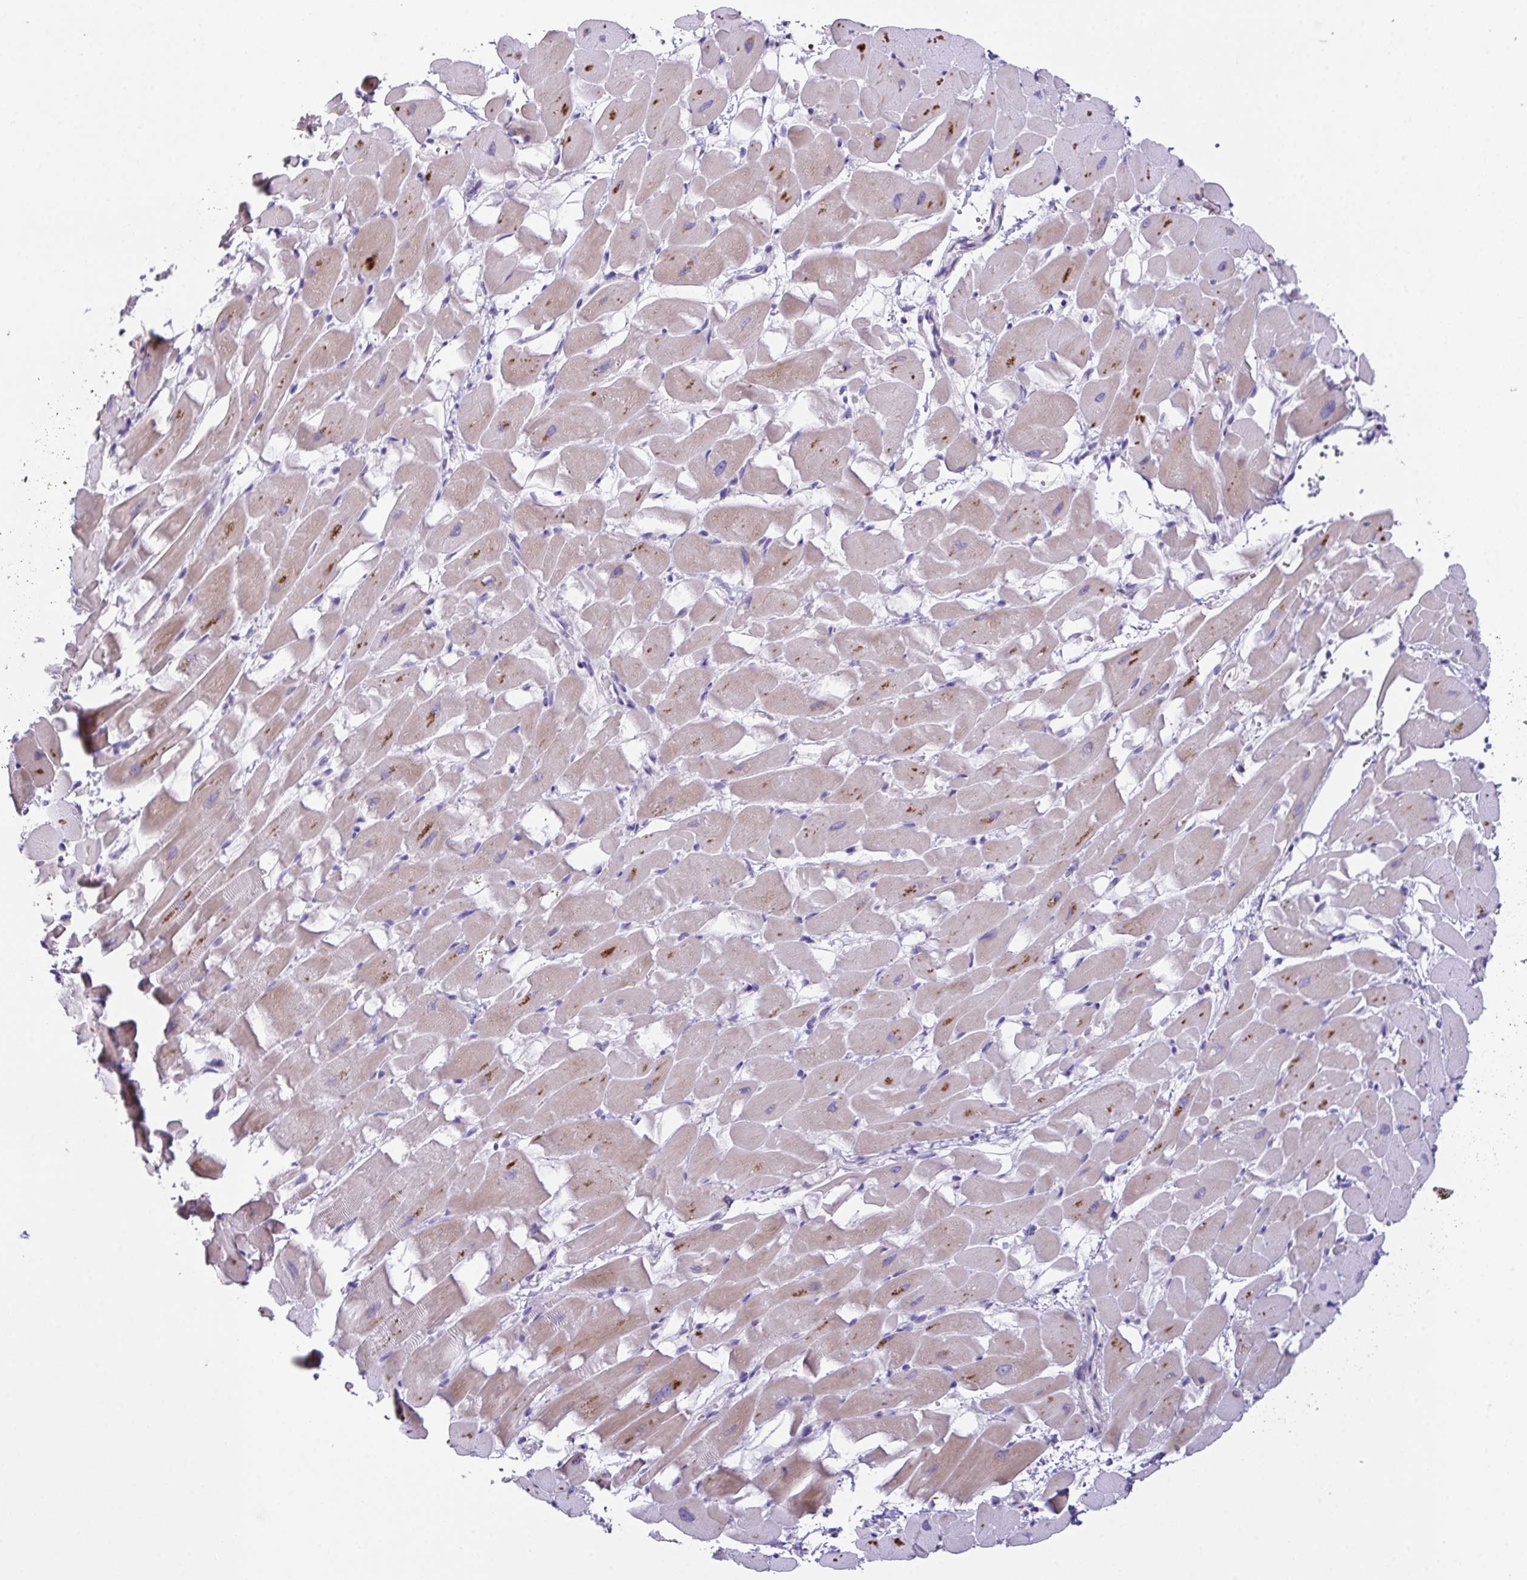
{"staining": {"intensity": "moderate", "quantity": "<25%", "location": "cytoplasmic/membranous"}, "tissue": "heart muscle", "cell_type": "Cardiomyocytes", "image_type": "normal", "snomed": [{"axis": "morphology", "description": "Normal tissue, NOS"}, {"axis": "topography", "description": "Heart"}], "caption": "Immunohistochemical staining of benign human heart muscle displays low levels of moderate cytoplasmic/membranous expression in about <25% of cardiomyocytes. The protein is stained brown, and the nuclei are stained in blue (DAB (3,3'-diaminobenzidine) IHC with brightfield microscopy, high magnification).", "gene": "MARCO", "patient": {"sex": "male", "age": 37}}